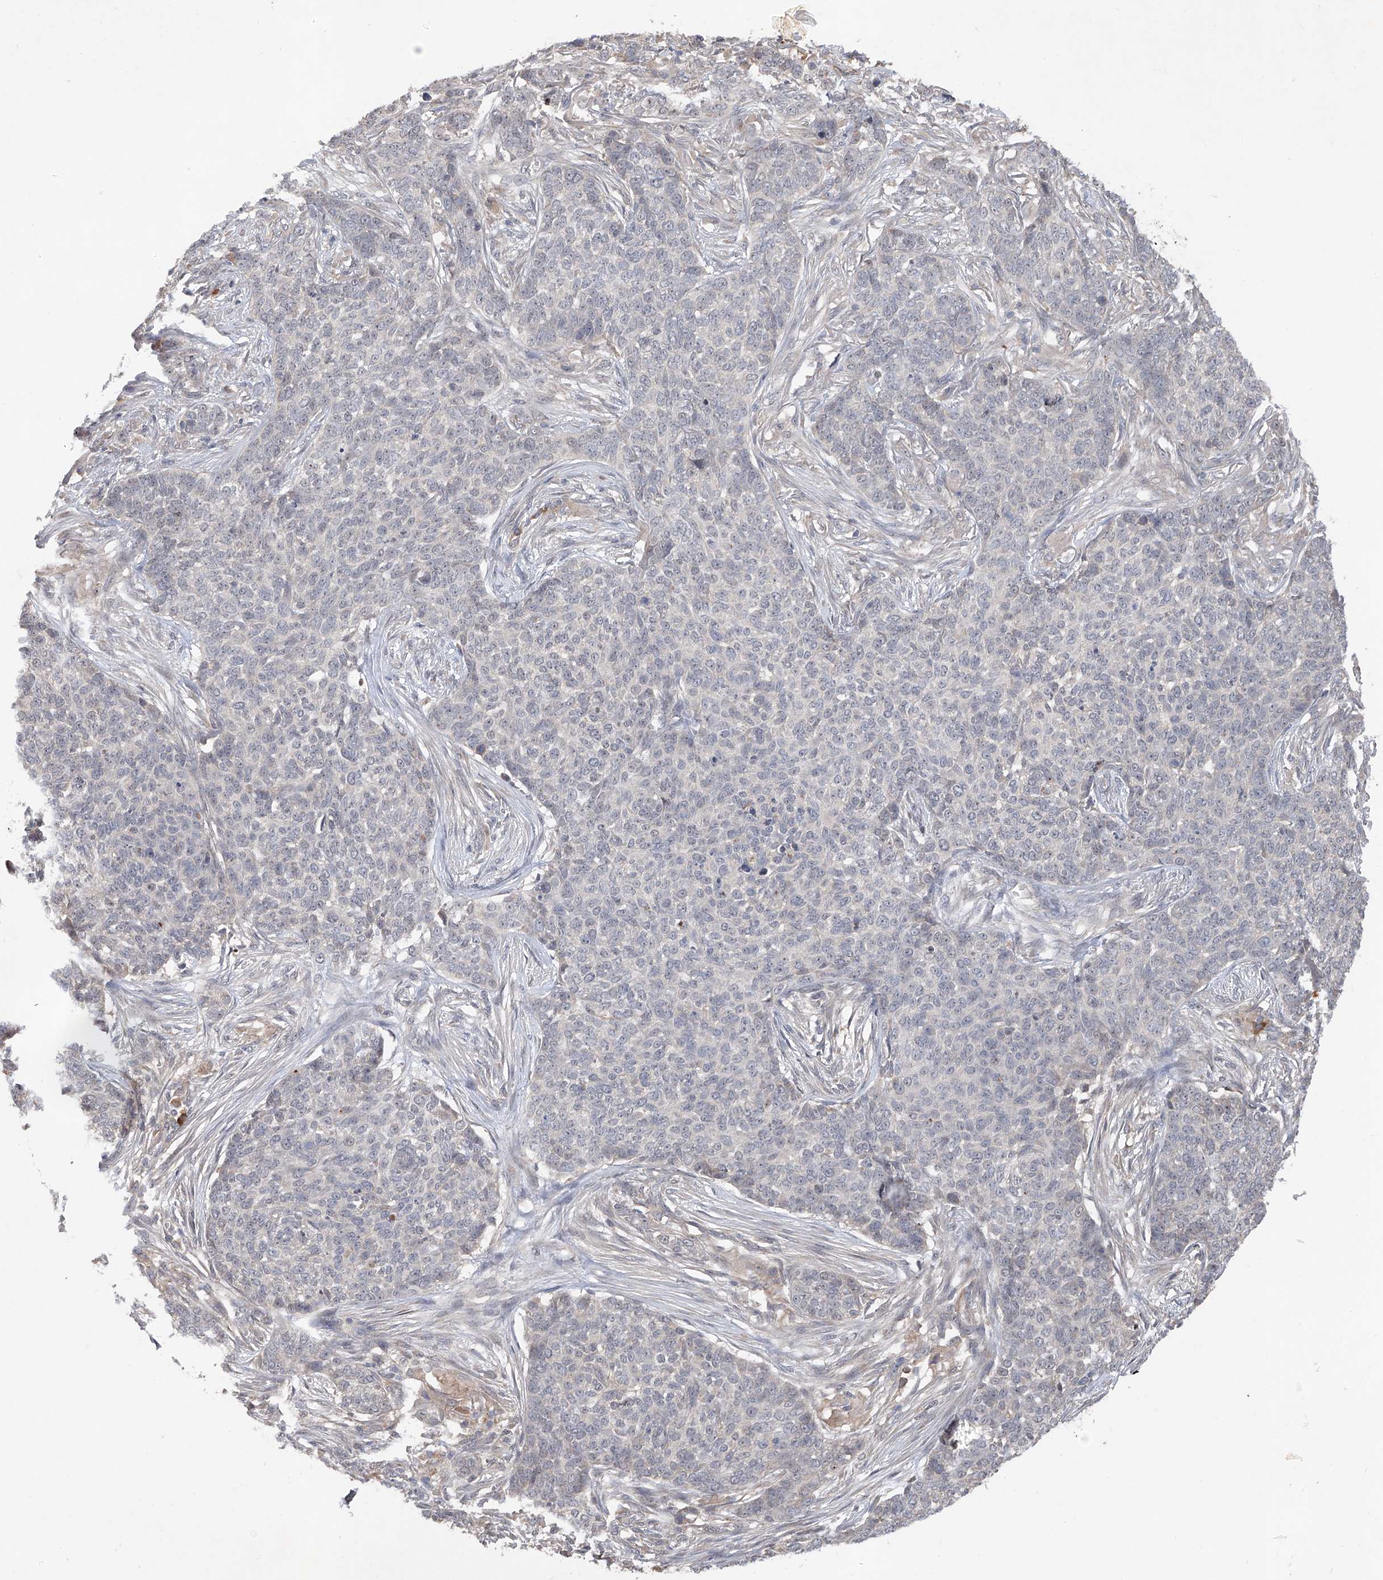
{"staining": {"intensity": "negative", "quantity": "none", "location": "none"}, "tissue": "skin cancer", "cell_type": "Tumor cells", "image_type": "cancer", "snomed": [{"axis": "morphology", "description": "Basal cell carcinoma"}, {"axis": "topography", "description": "Skin"}], "caption": "This is an immunohistochemistry image of human basal cell carcinoma (skin). There is no staining in tumor cells.", "gene": "FAM135A", "patient": {"sex": "male", "age": 85}}